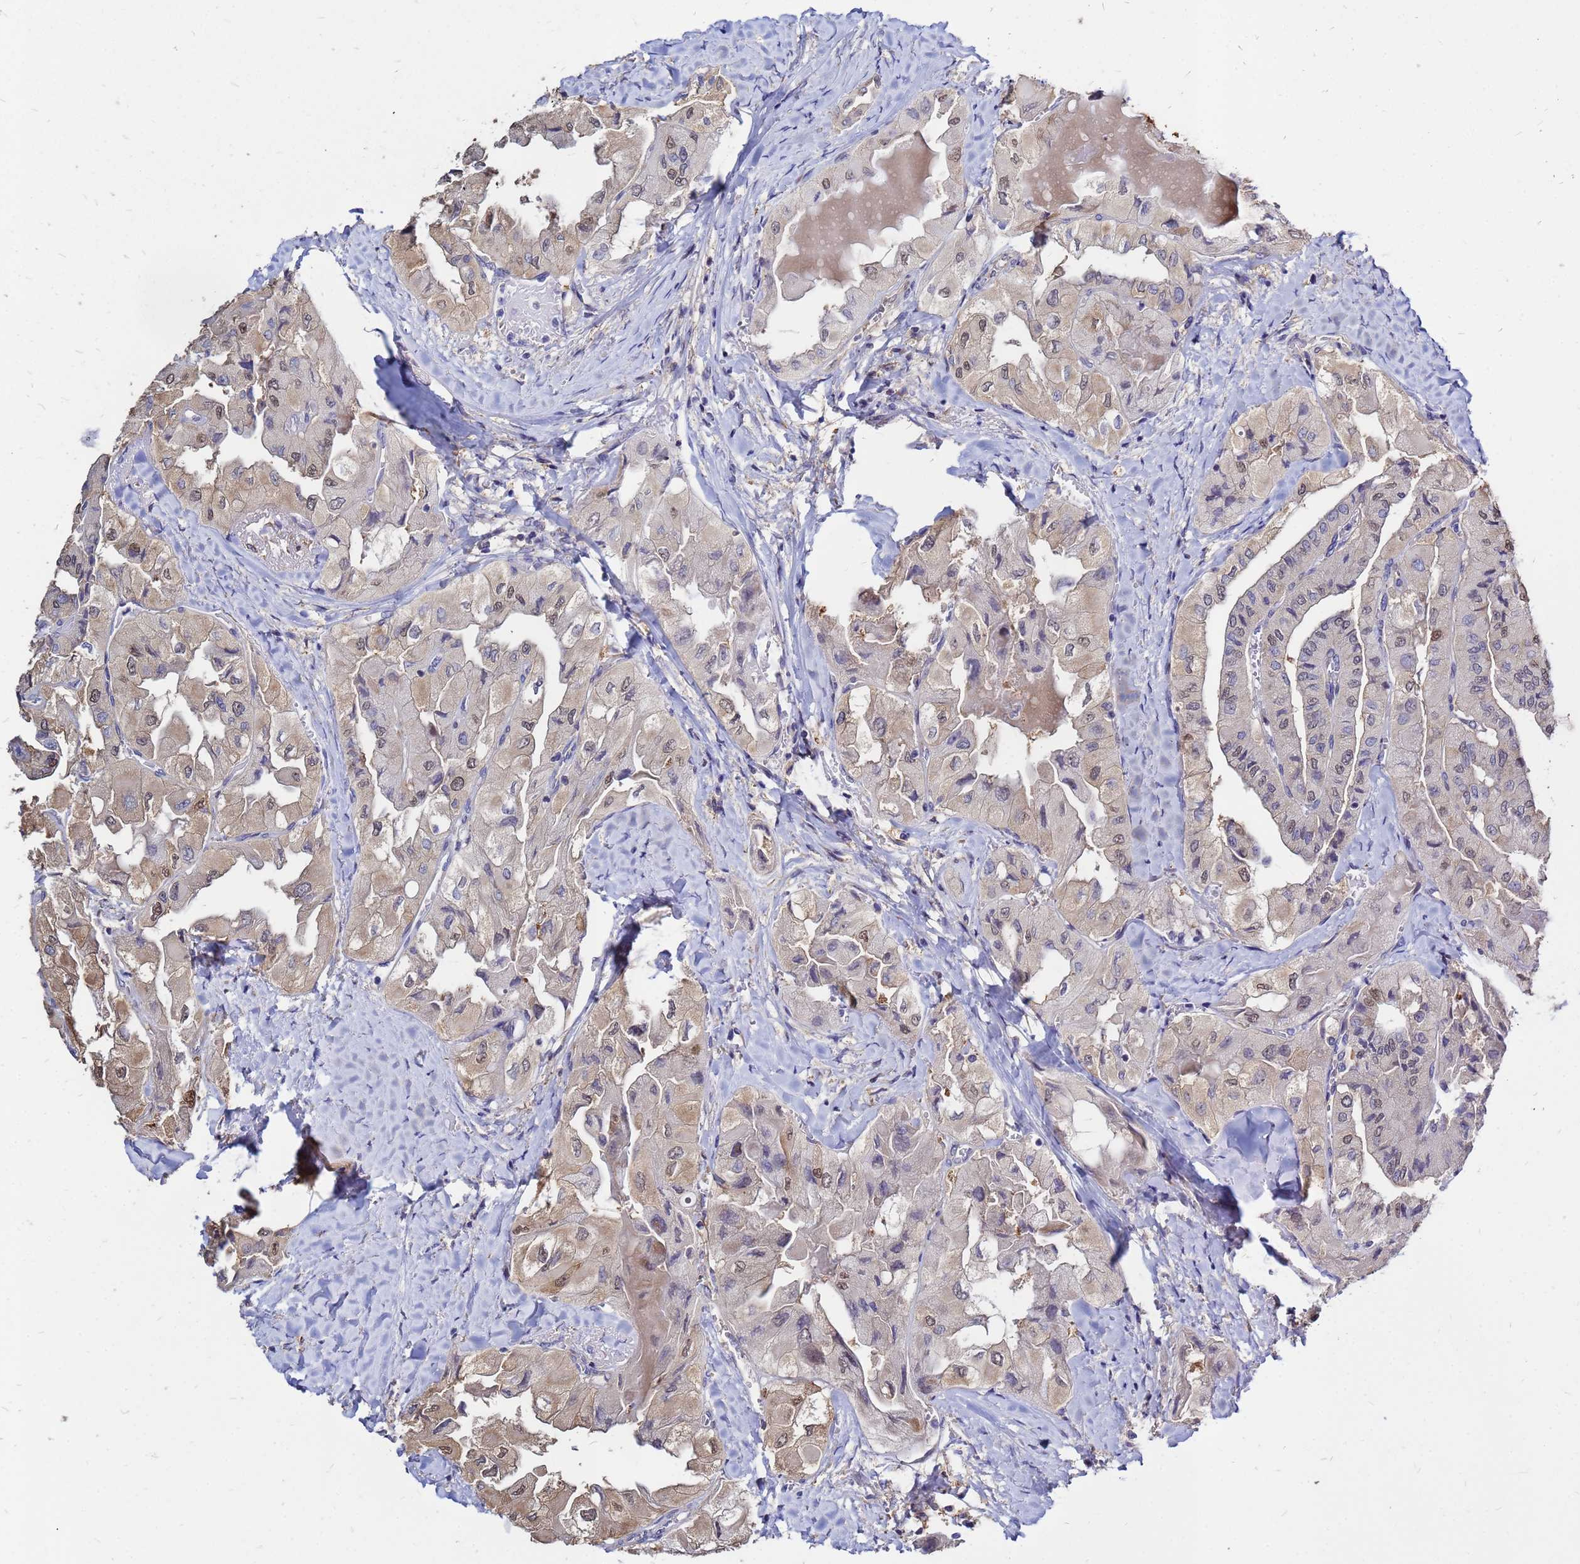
{"staining": {"intensity": "weak", "quantity": "25%-75%", "location": "cytoplasmic/membranous,nuclear"}, "tissue": "thyroid cancer", "cell_type": "Tumor cells", "image_type": "cancer", "snomed": [{"axis": "morphology", "description": "Normal tissue, NOS"}, {"axis": "morphology", "description": "Papillary adenocarcinoma, NOS"}, {"axis": "topography", "description": "Thyroid gland"}], "caption": "Tumor cells display weak cytoplasmic/membranous and nuclear positivity in about 25%-75% of cells in thyroid cancer (papillary adenocarcinoma). (IHC, brightfield microscopy, high magnification).", "gene": "MOB2", "patient": {"sex": "female", "age": 59}}